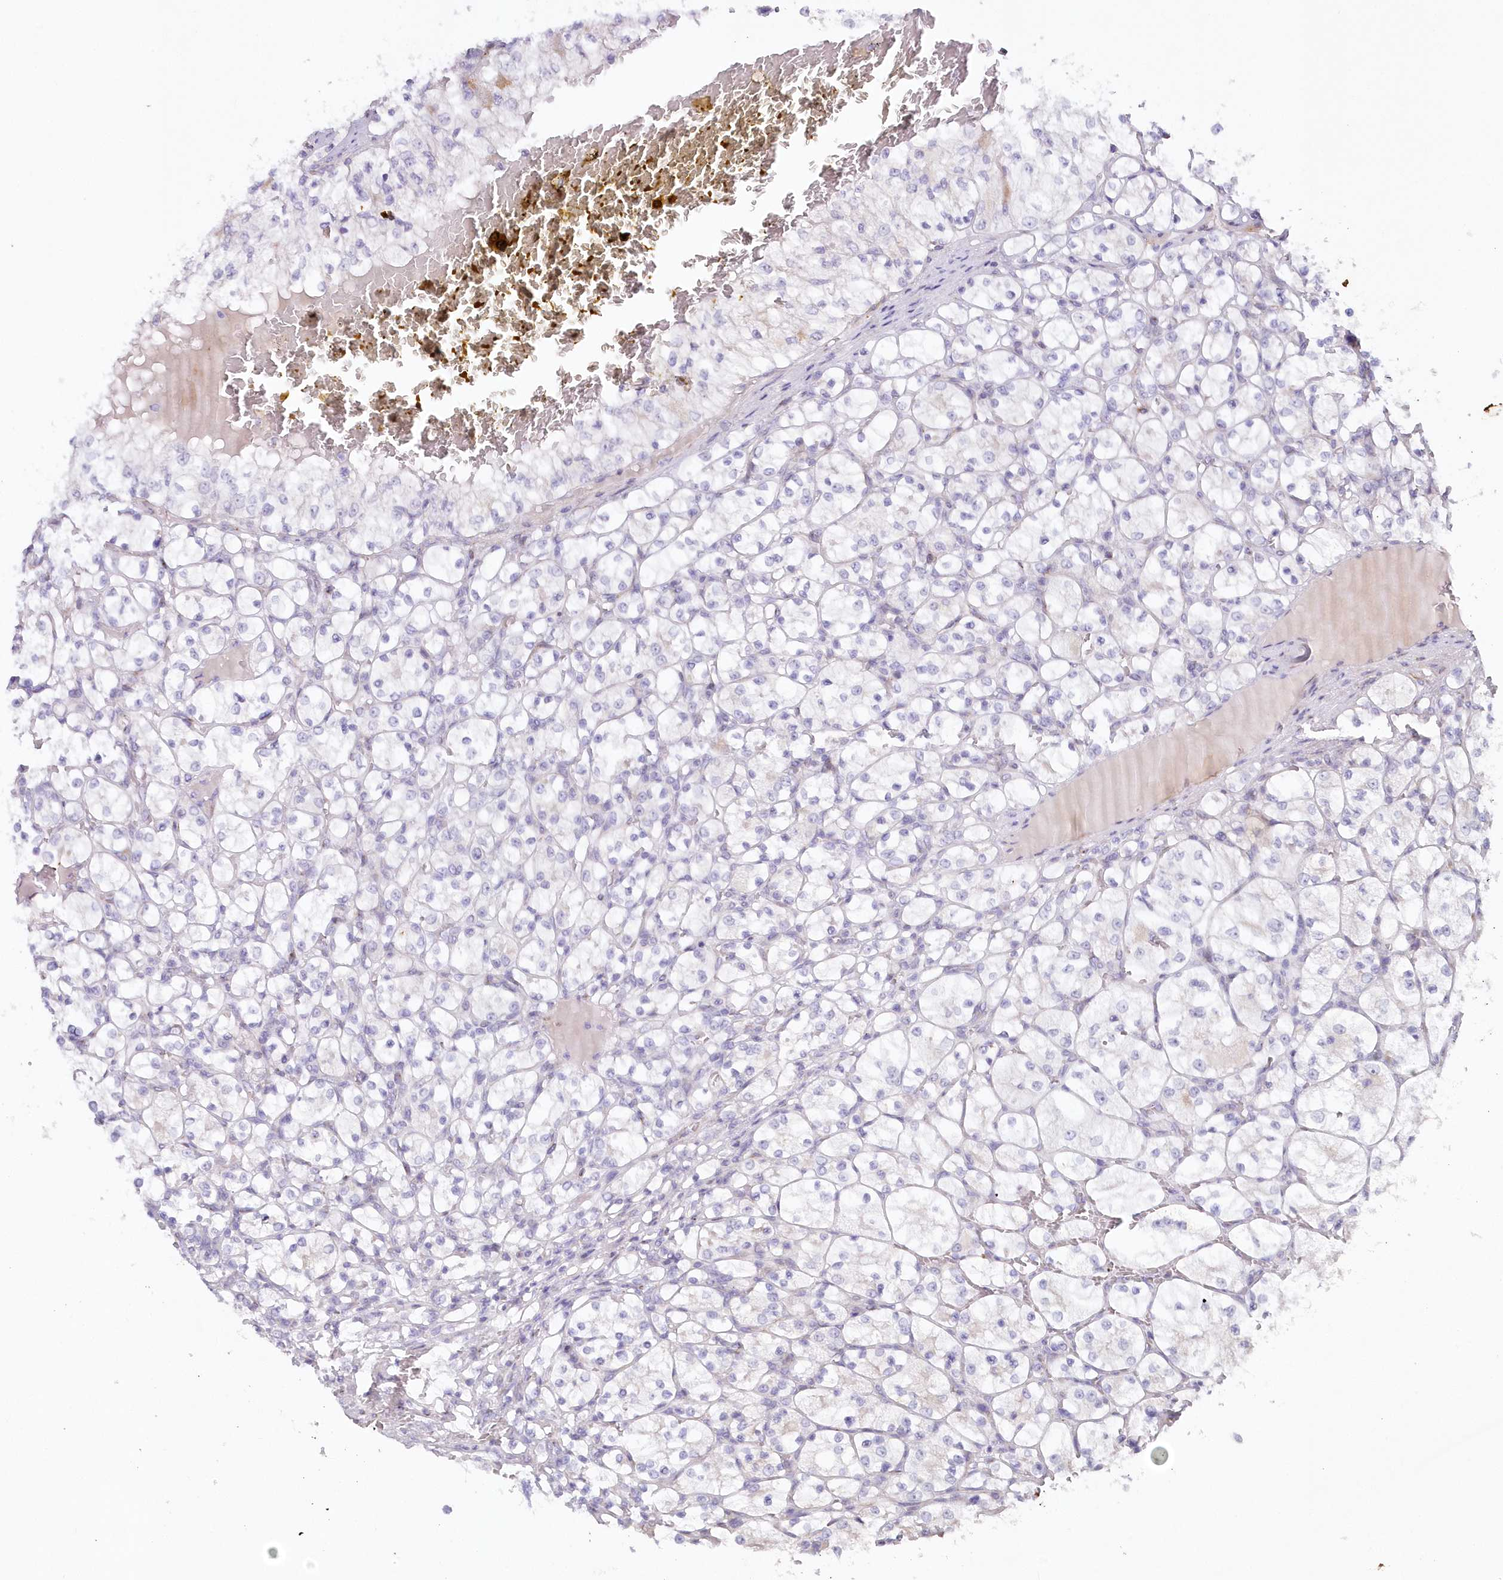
{"staining": {"intensity": "negative", "quantity": "none", "location": "none"}, "tissue": "renal cancer", "cell_type": "Tumor cells", "image_type": "cancer", "snomed": [{"axis": "morphology", "description": "Adenocarcinoma, NOS"}, {"axis": "topography", "description": "Kidney"}], "caption": "Renal cancer (adenocarcinoma) stained for a protein using immunohistochemistry (IHC) displays no positivity tumor cells.", "gene": "SNED1", "patient": {"sex": "female", "age": 69}}